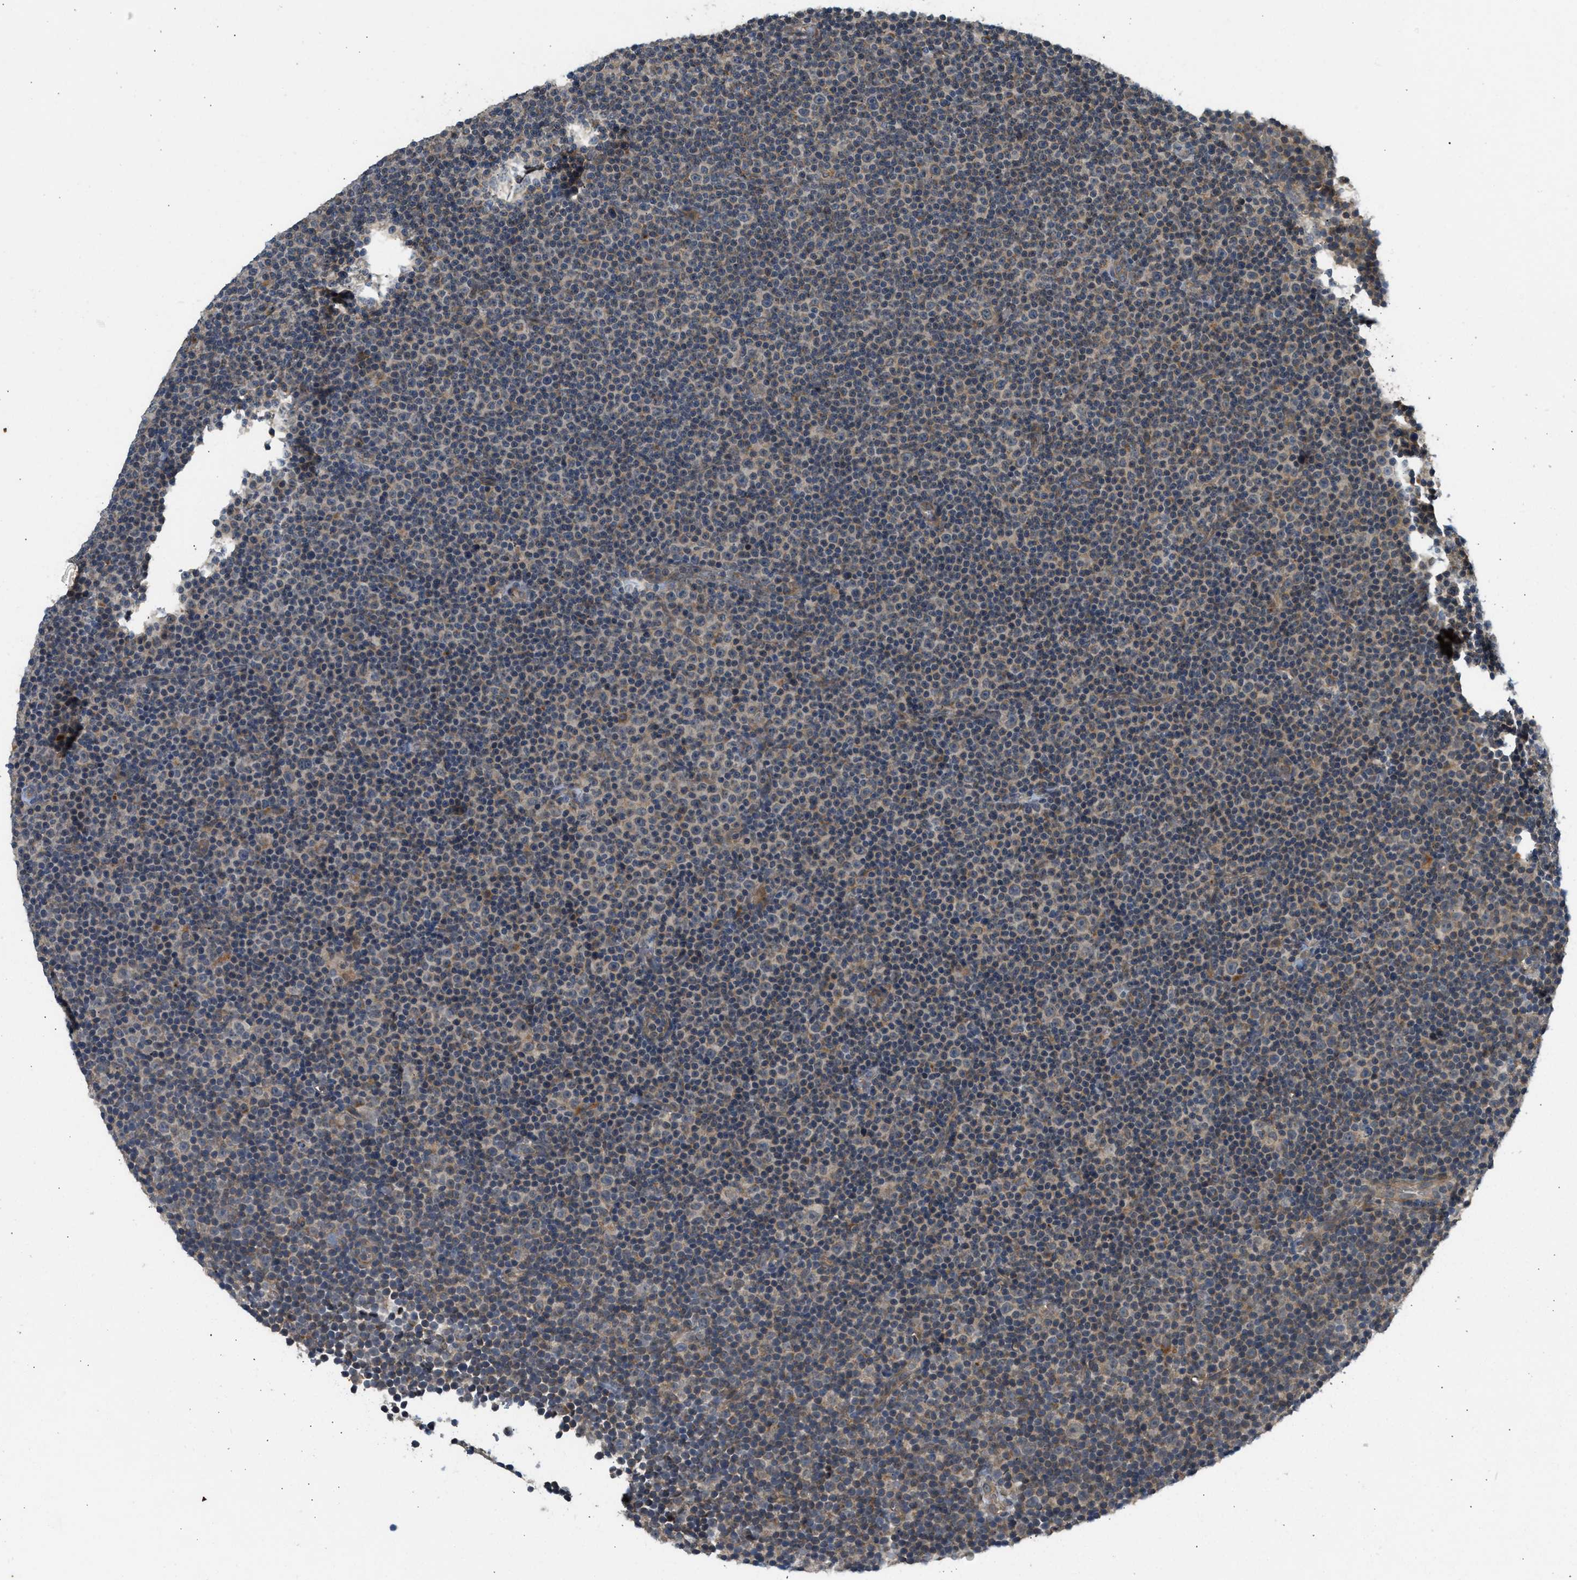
{"staining": {"intensity": "weak", "quantity": "<25%", "location": "cytoplasmic/membranous"}, "tissue": "lymphoma", "cell_type": "Tumor cells", "image_type": "cancer", "snomed": [{"axis": "morphology", "description": "Malignant lymphoma, non-Hodgkin's type, Low grade"}, {"axis": "topography", "description": "Lymph node"}], "caption": "A high-resolution image shows immunohistochemistry (IHC) staining of low-grade malignant lymphoma, non-Hodgkin's type, which shows no significant staining in tumor cells.", "gene": "ADCY8", "patient": {"sex": "female", "age": 67}}